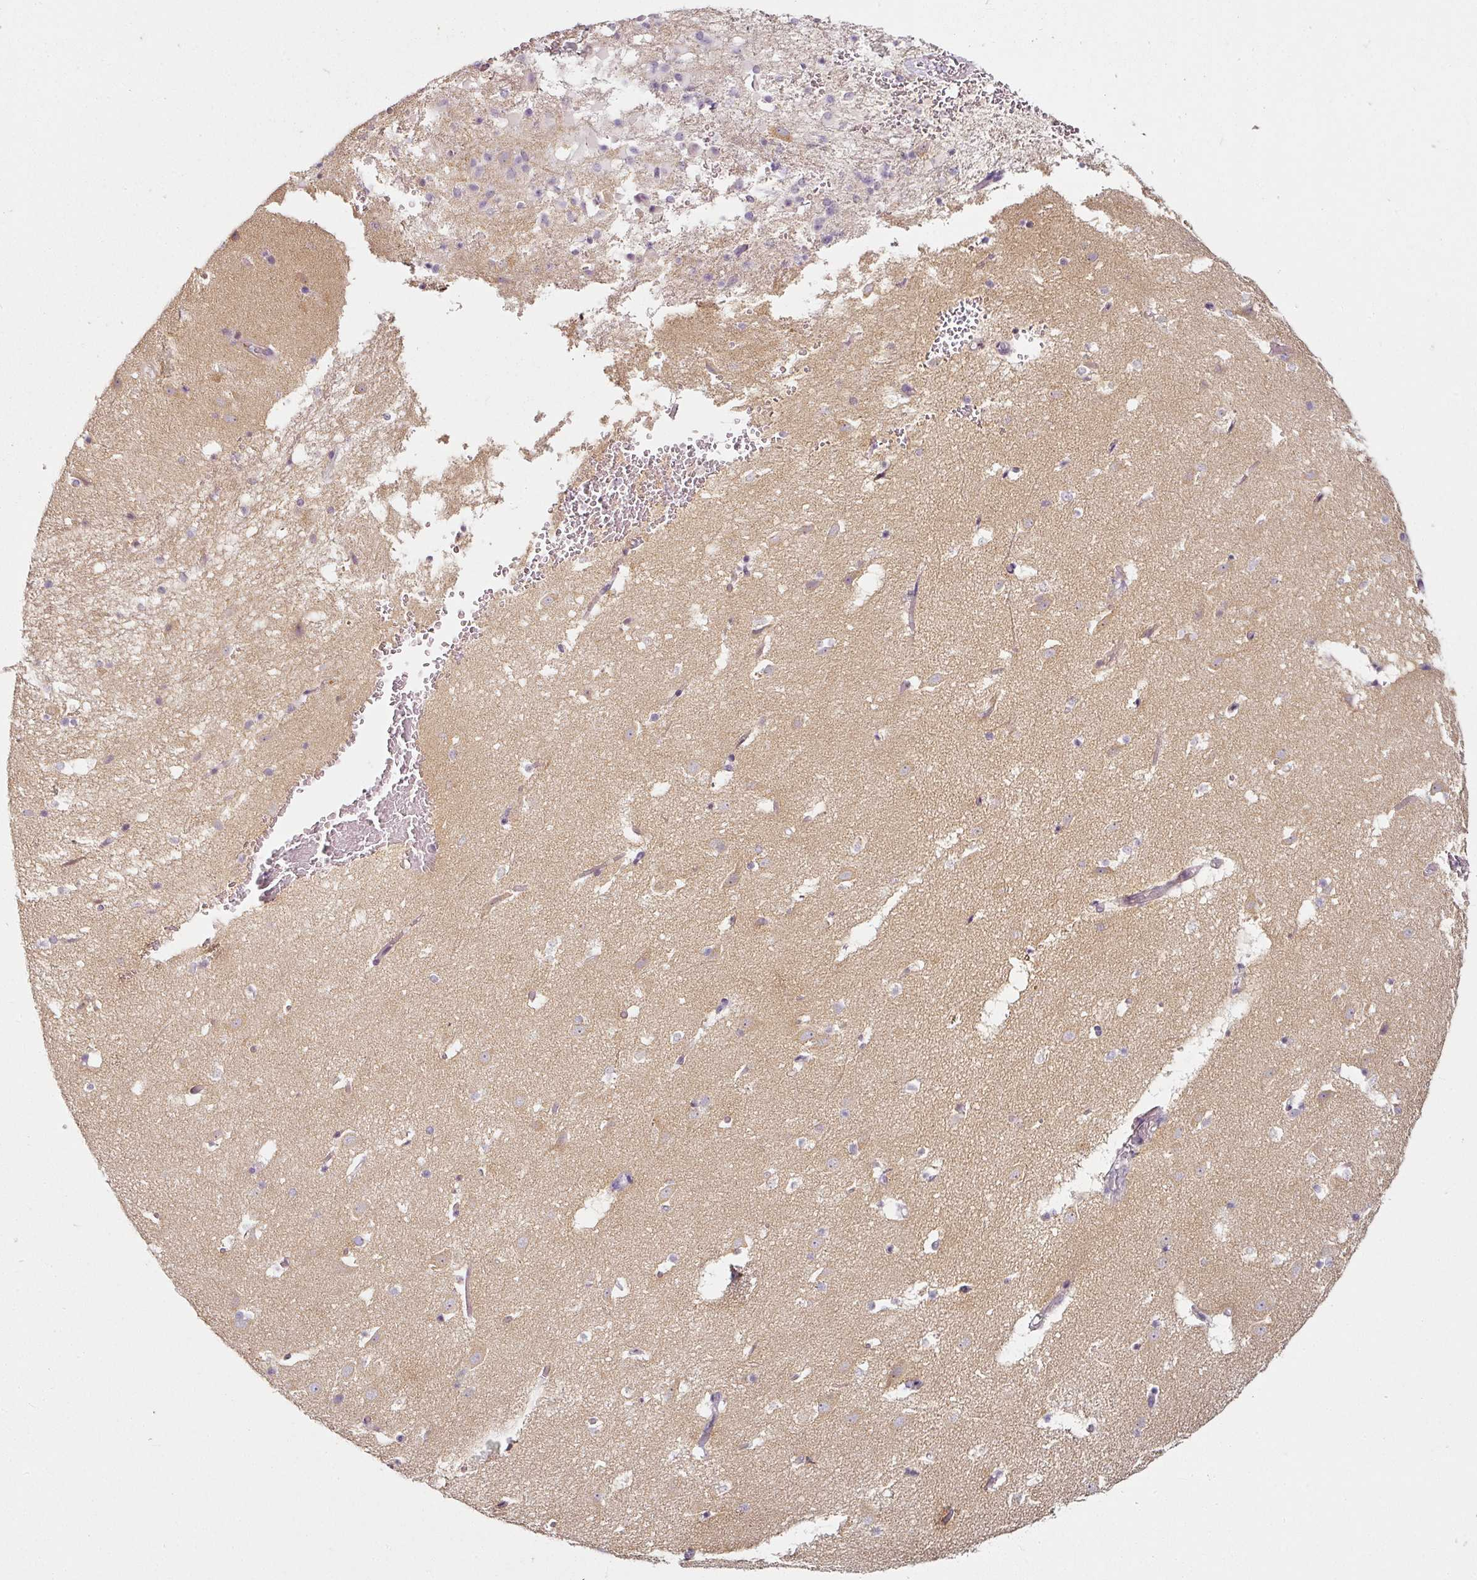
{"staining": {"intensity": "negative", "quantity": "none", "location": "none"}, "tissue": "caudate", "cell_type": "Glial cells", "image_type": "normal", "snomed": [{"axis": "morphology", "description": "Normal tissue, NOS"}, {"axis": "topography", "description": "Lateral ventricle wall"}], "caption": "High magnification brightfield microscopy of benign caudate stained with DAB (3,3'-diaminobenzidine) (brown) and counterstained with hematoxylin (blue): glial cells show no significant expression. (DAB (3,3'-diaminobenzidine) immunohistochemistry (IHC) visualized using brightfield microscopy, high magnification).", "gene": "CAP2", "patient": {"sex": "male", "age": 37}}